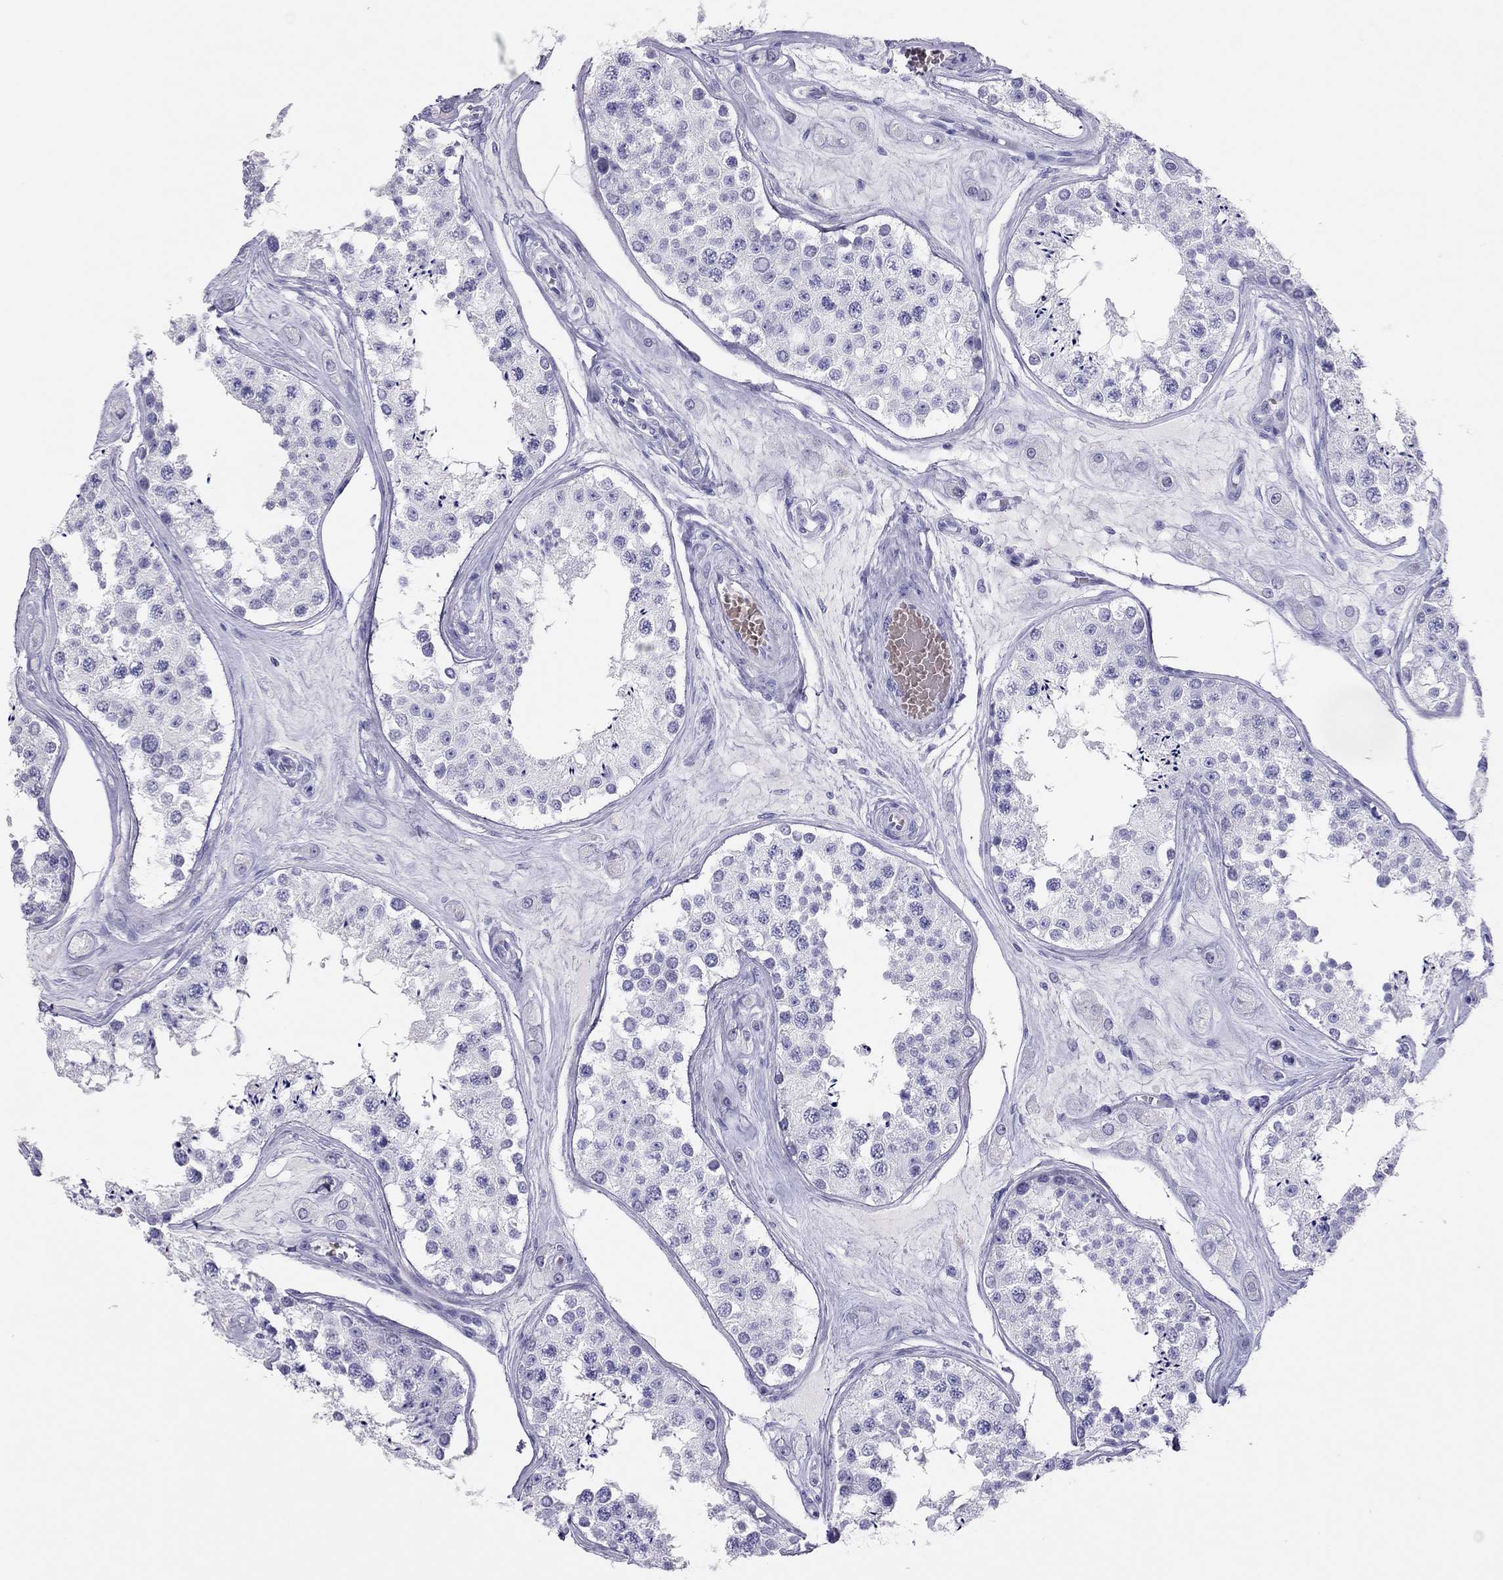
{"staining": {"intensity": "negative", "quantity": "none", "location": "none"}, "tissue": "testis", "cell_type": "Cells in seminiferous ducts", "image_type": "normal", "snomed": [{"axis": "morphology", "description": "Normal tissue, NOS"}, {"axis": "topography", "description": "Testis"}], "caption": "Immunohistochemistry image of benign testis: testis stained with DAB (3,3'-diaminobenzidine) reveals no significant protein staining in cells in seminiferous ducts. (Stains: DAB immunohistochemistry with hematoxylin counter stain, Microscopy: brightfield microscopy at high magnification).", "gene": "TSHB", "patient": {"sex": "male", "age": 25}}